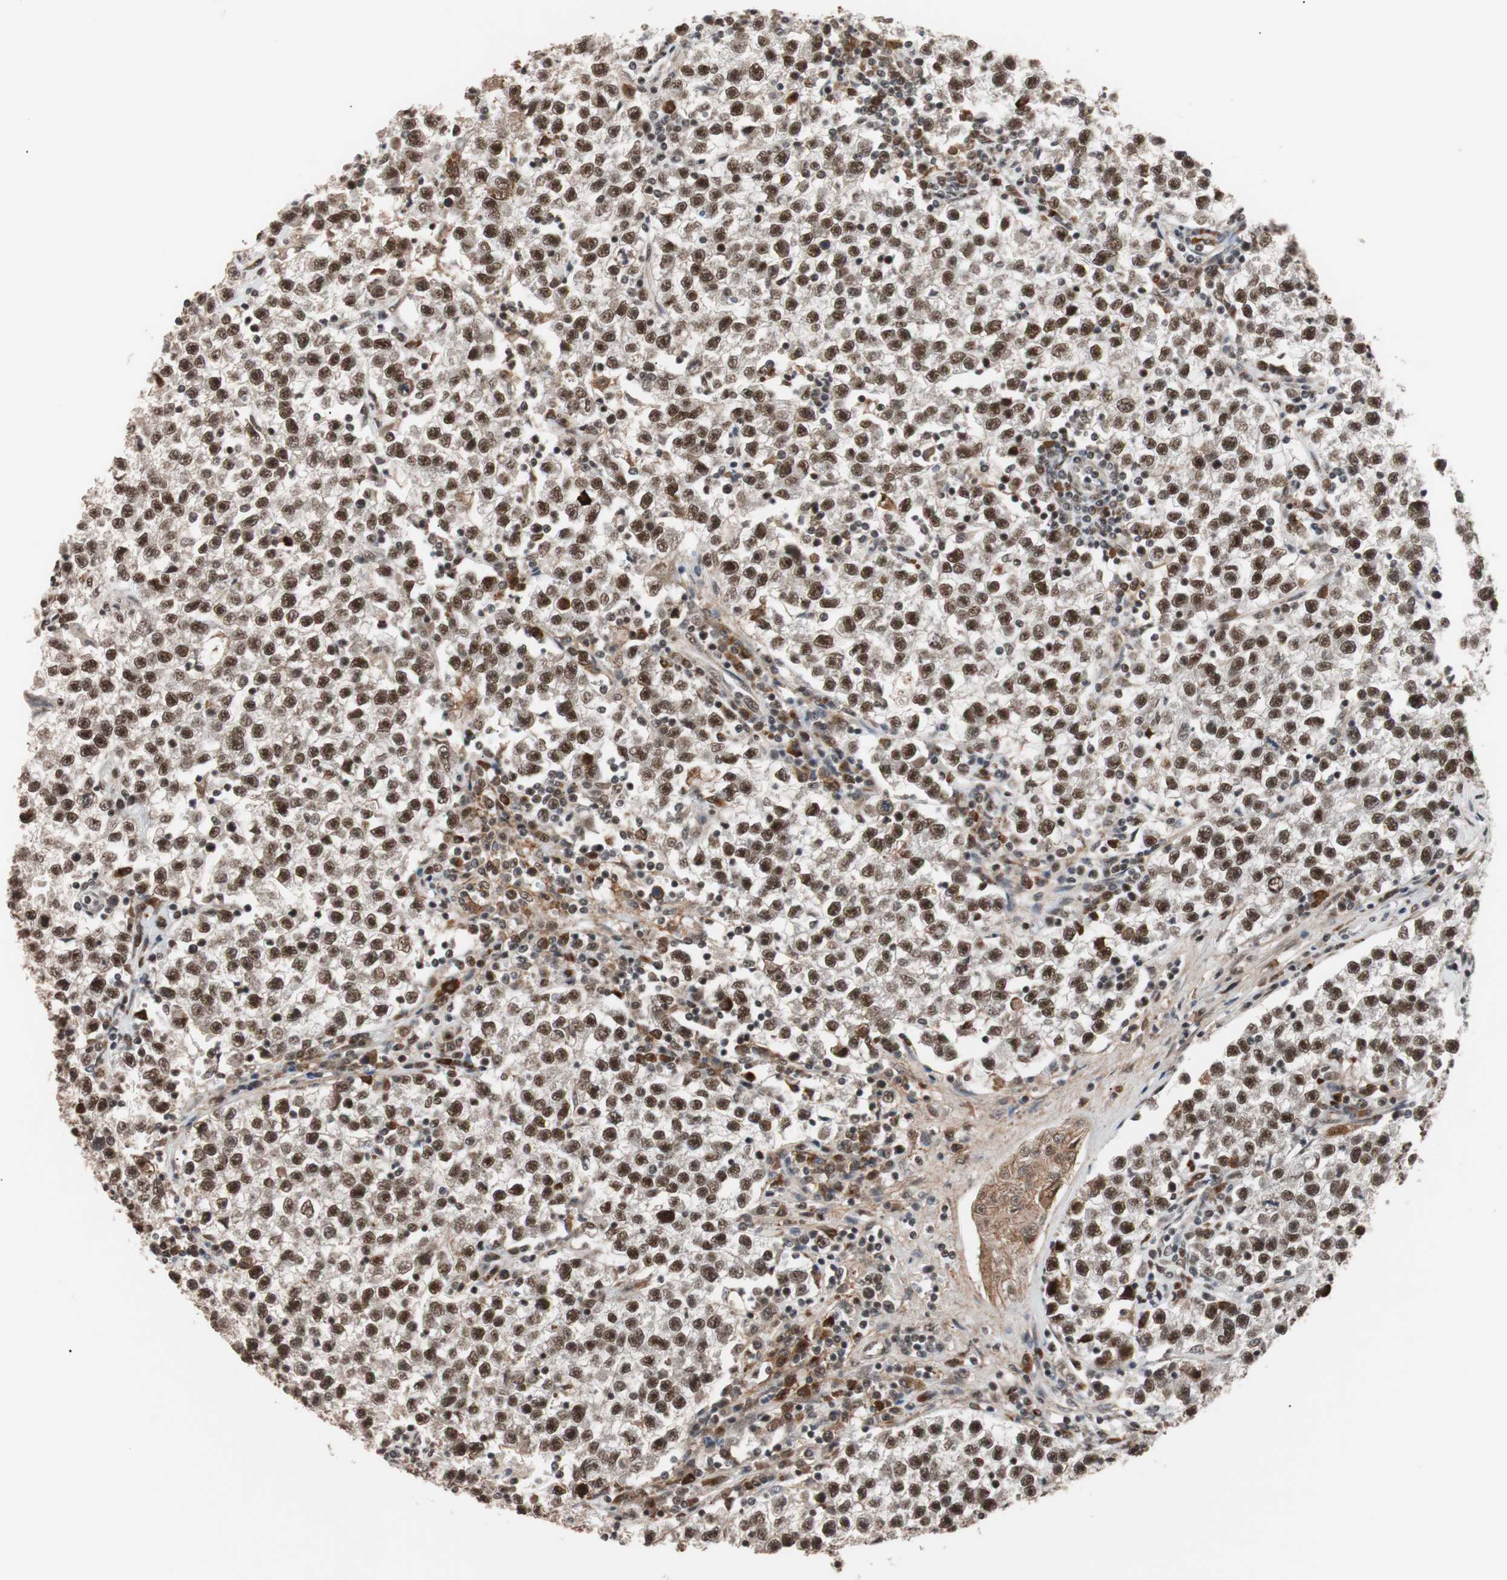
{"staining": {"intensity": "strong", "quantity": ">75%", "location": "nuclear"}, "tissue": "testis cancer", "cell_type": "Tumor cells", "image_type": "cancer", "snomed": [{"axis": "morphology", "description": "Seminoma, NOS"}, {"axis": "topography", "description": "Testis"}], "caption": "A photomicrograph showing strong nuclear expression in approximately >75% of tumor cells in testis cancer, as visualized by brown immunohistochemical staining.", "gene": "CHAMP1", "patient": {"sex": "male", "age": 22}}